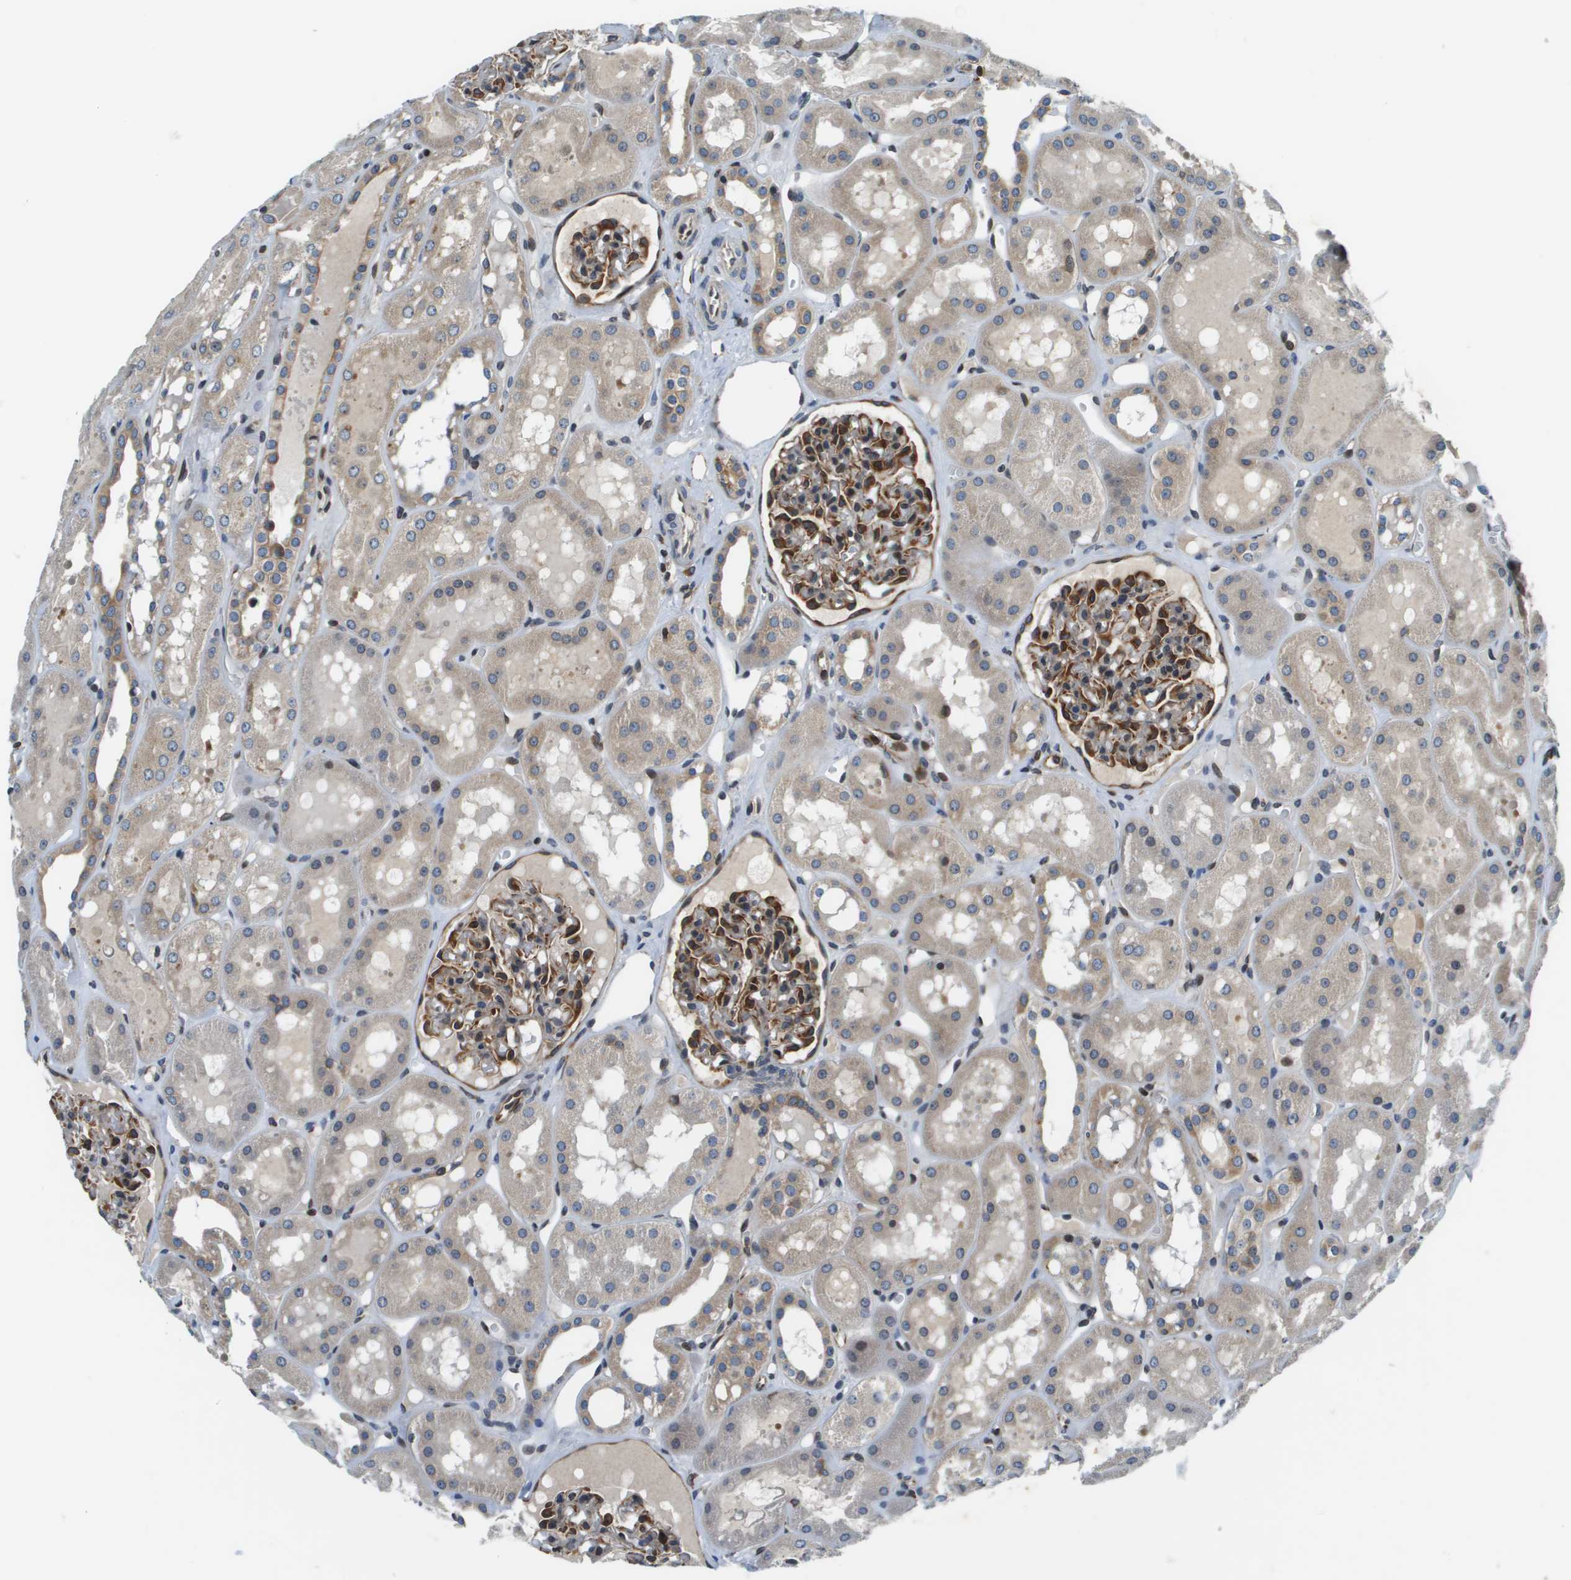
{"staining": {"intensity": "strong", "quantity": "25%-75%", "location": "cytoplasmic/membranous"}, "tissue": "kidney", "cell_type": "Cells in glomeruli", "image_type": "normal", "snomed": [{"axis": "morphology", "description": "Normal tissue, NOS"}, {"axis": "topography", "description": "Kidney"}, {"axis": "topography", "description": "Urinary bladder"}], "caption": "IHC (DAB) staining of benign human kidney displays strong cytoplasmic/membranous protein staining in about 25%-75% of cells in glomeruli.", "gene": "ESYT1", "patient": {"sex": "male", "age": 16}}